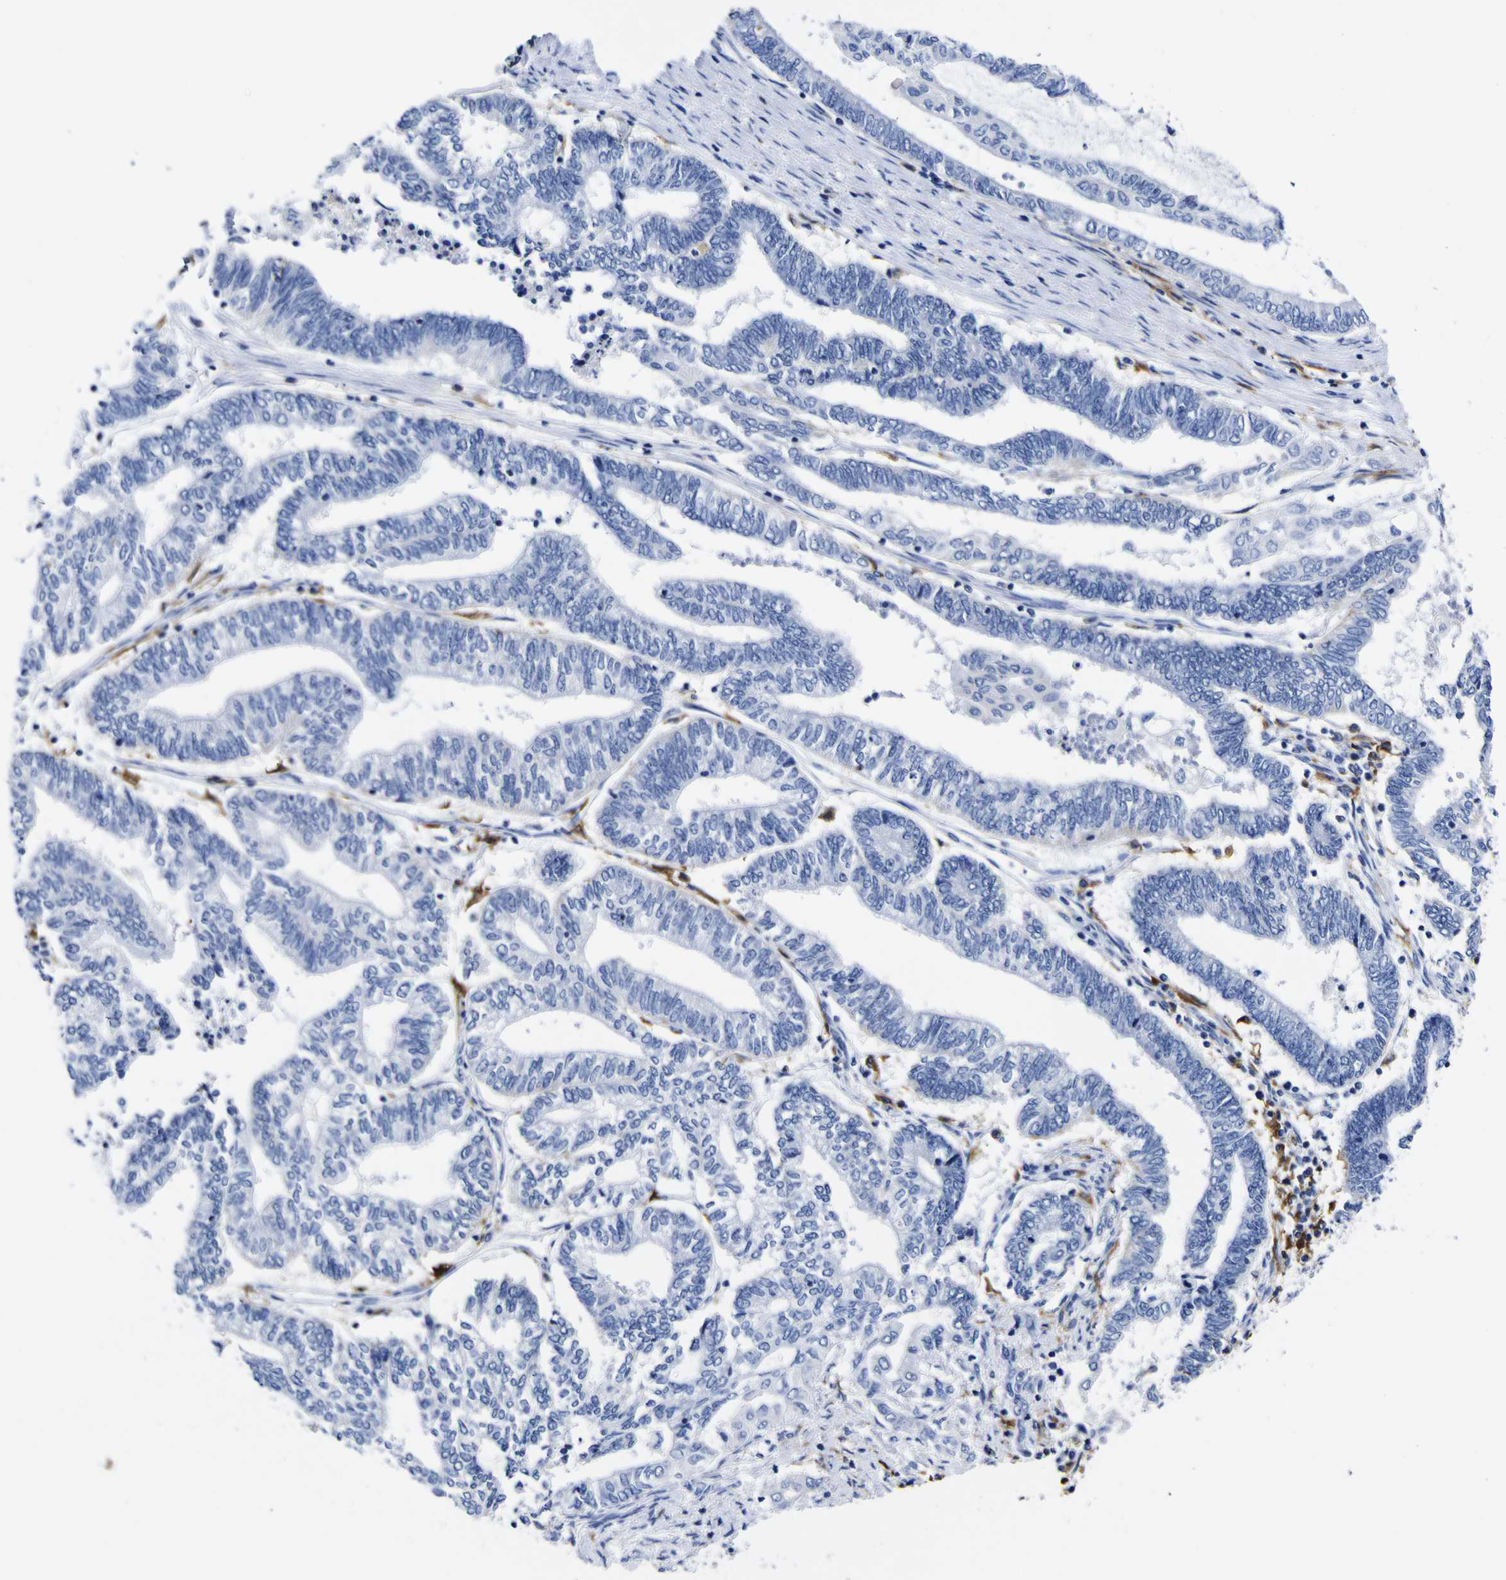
{"staining": {"intensity": "negative", "quantity": "none", "location": "none"}, "tissue": "endometrial cancer", "cell_type": "Tumor cells", "image_type": "cancer", "snomed": [{"axis": "morphology", "description": "Adenocarcinoma, NOS"}, {"axis": "topography", "description": "Uterus"}, {"axis": "topography", "description": "Endometrium"}], "caption": "Immunohistochemical staining of human endometrial adenocarcinoma displays no significant positivity in tumor cells.", "gene": "HLA-DQA1", "patient": {"sex": "female", "age": 70}}